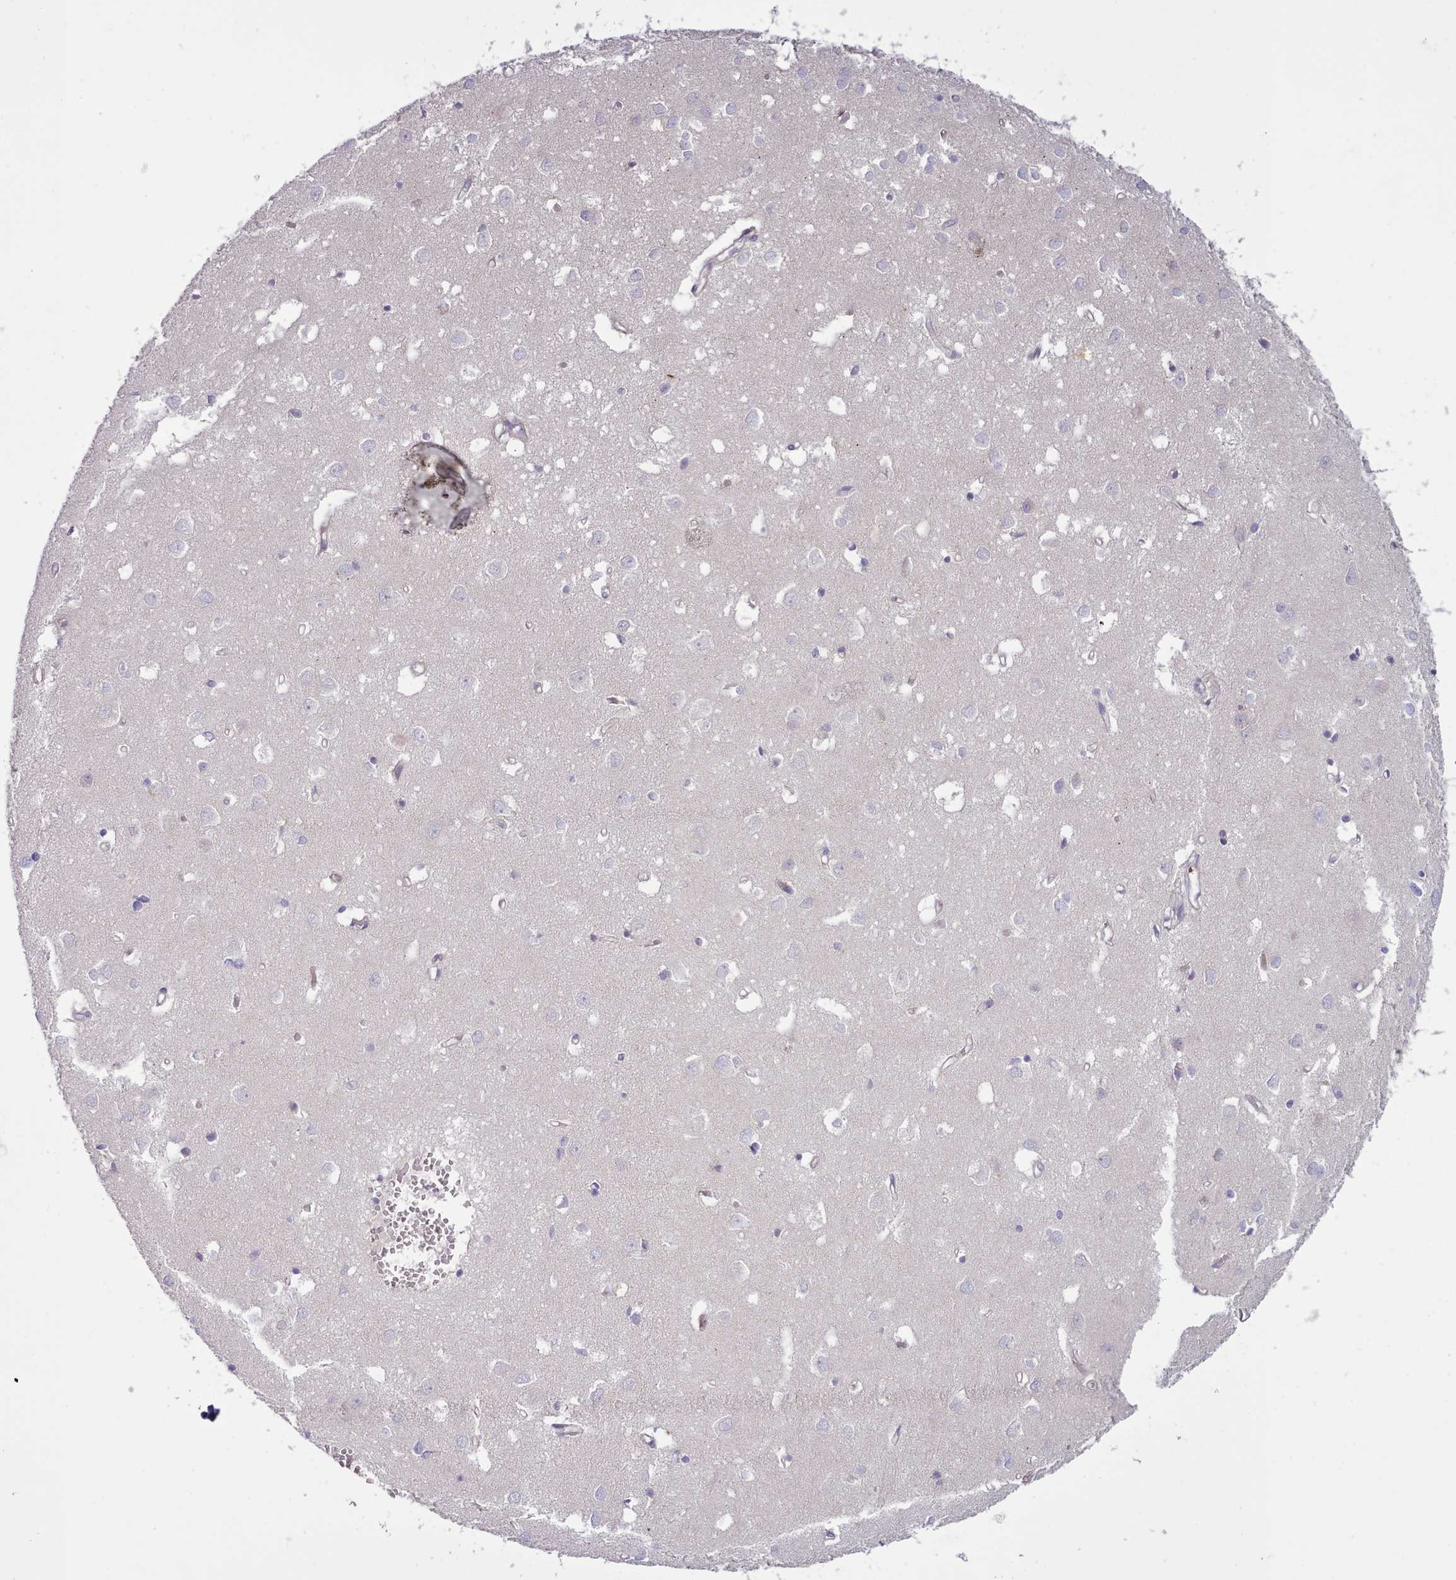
{"staining": {"intensity": "moderate", "quantity": "<25%", "location": "cytoplasmic/membranous"}, "tissue": "cerebral cortex", "cell_type": "Endothelial cells", "image_type": "normal", "snomed": [{"axis": "morphology", "description": "Normal tissue, NOS"}, {"axis": "topography", "description": "Cerebral cortex"}], "caption": "This image displays immunohistochemistry (IHC) staining of benign human cerebral cortex, with low moderate cytoplasmic/membranous expression in about <25% of endothelial cells.", "gene": "TENT4B", "patient": {"sex": "female", "age": 64}}